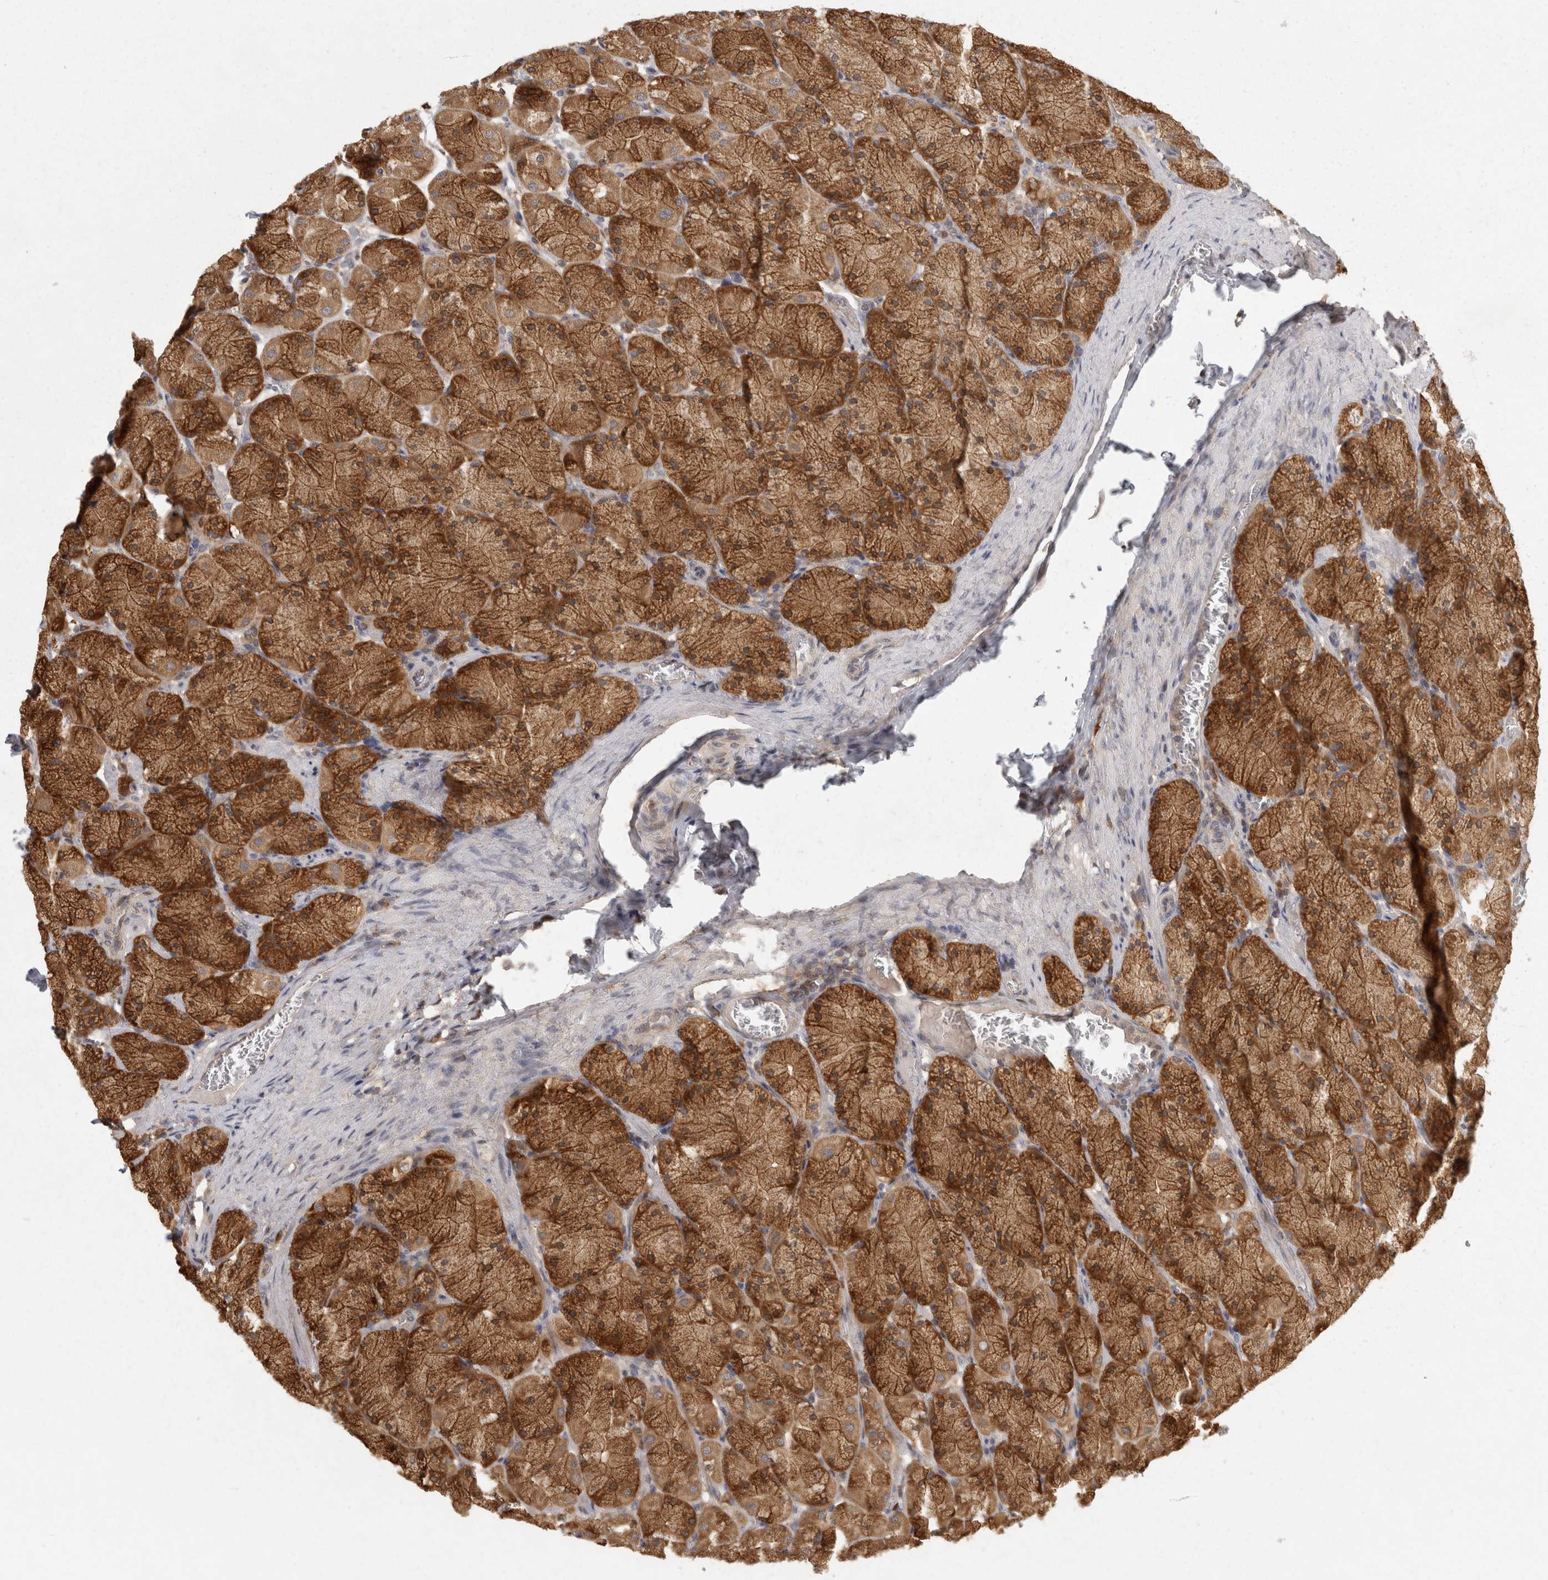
{"staining": {"intensity": "strong", "quantity": ">75%", "location": "cytoplasmic/membranous"}, "tissue": "stomach", "cell_type": "Glandular cells", "image_type": "normal", "snomed": [{"axis": "morphology", "description": "Normal tissue, NOS"}, {"axis": "topography", "description": "Stomach, upper"}], "caption": "Immunohistochemistry (IHC) staining of unremarkable stomach, which shows high levels of strong cytoplasmic/membranous expression in about >75% of glandular cells indicating strong cytoplasmic/membranous protein staining. The staining was performed using DAB (brown) for protein detection and nuclei were counterstained in hematoxylin (blue).", "gene": "ACAT2", "patient": {"sex": "female", "age": 56}}